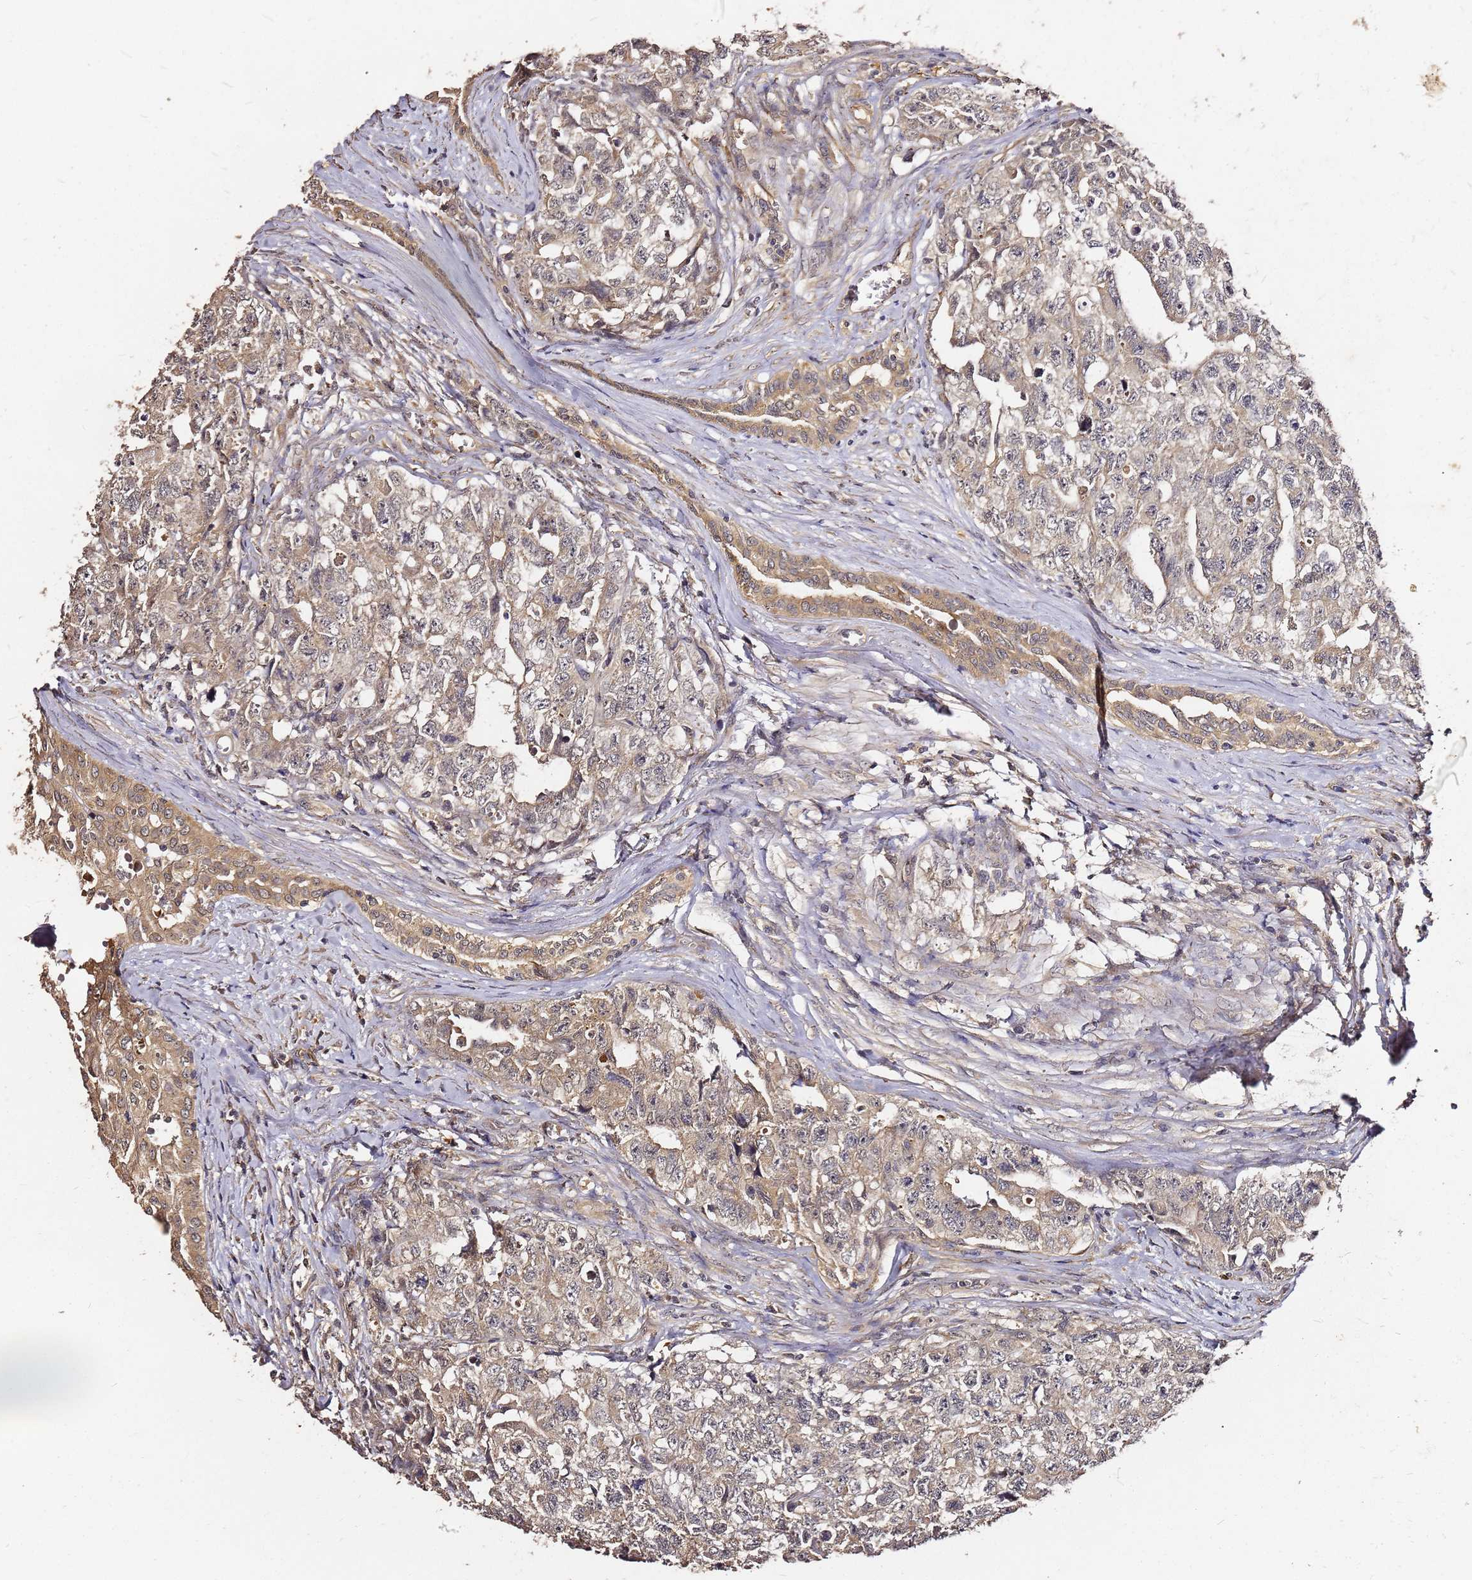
{"staining": {"intensity": "weak", "quantity": ">75%", "location": "cytoplasmic/membranous"}, "tissue": "testis cancer", "cell_type": "Tumor cells", "image_type": "cancer", "snomed": [{"axis": "morphology", "description": "Carcinoma, Embryonal, NOS"}, {"axis": "topography", "description": "Testis"}], "caption": "Immunohistochemistry (IHC) image of neoplastic tissue: testis embryonal carcinoma stained using IHC demonstrates low levels of weak protein expression localized specifically in the cytoplasmic/membranous of tumor cells, appearing as a cytoplasmic/membranous brown color.", "gene": "C6orf136", "patient": {"sex": "male", "age": 31}}